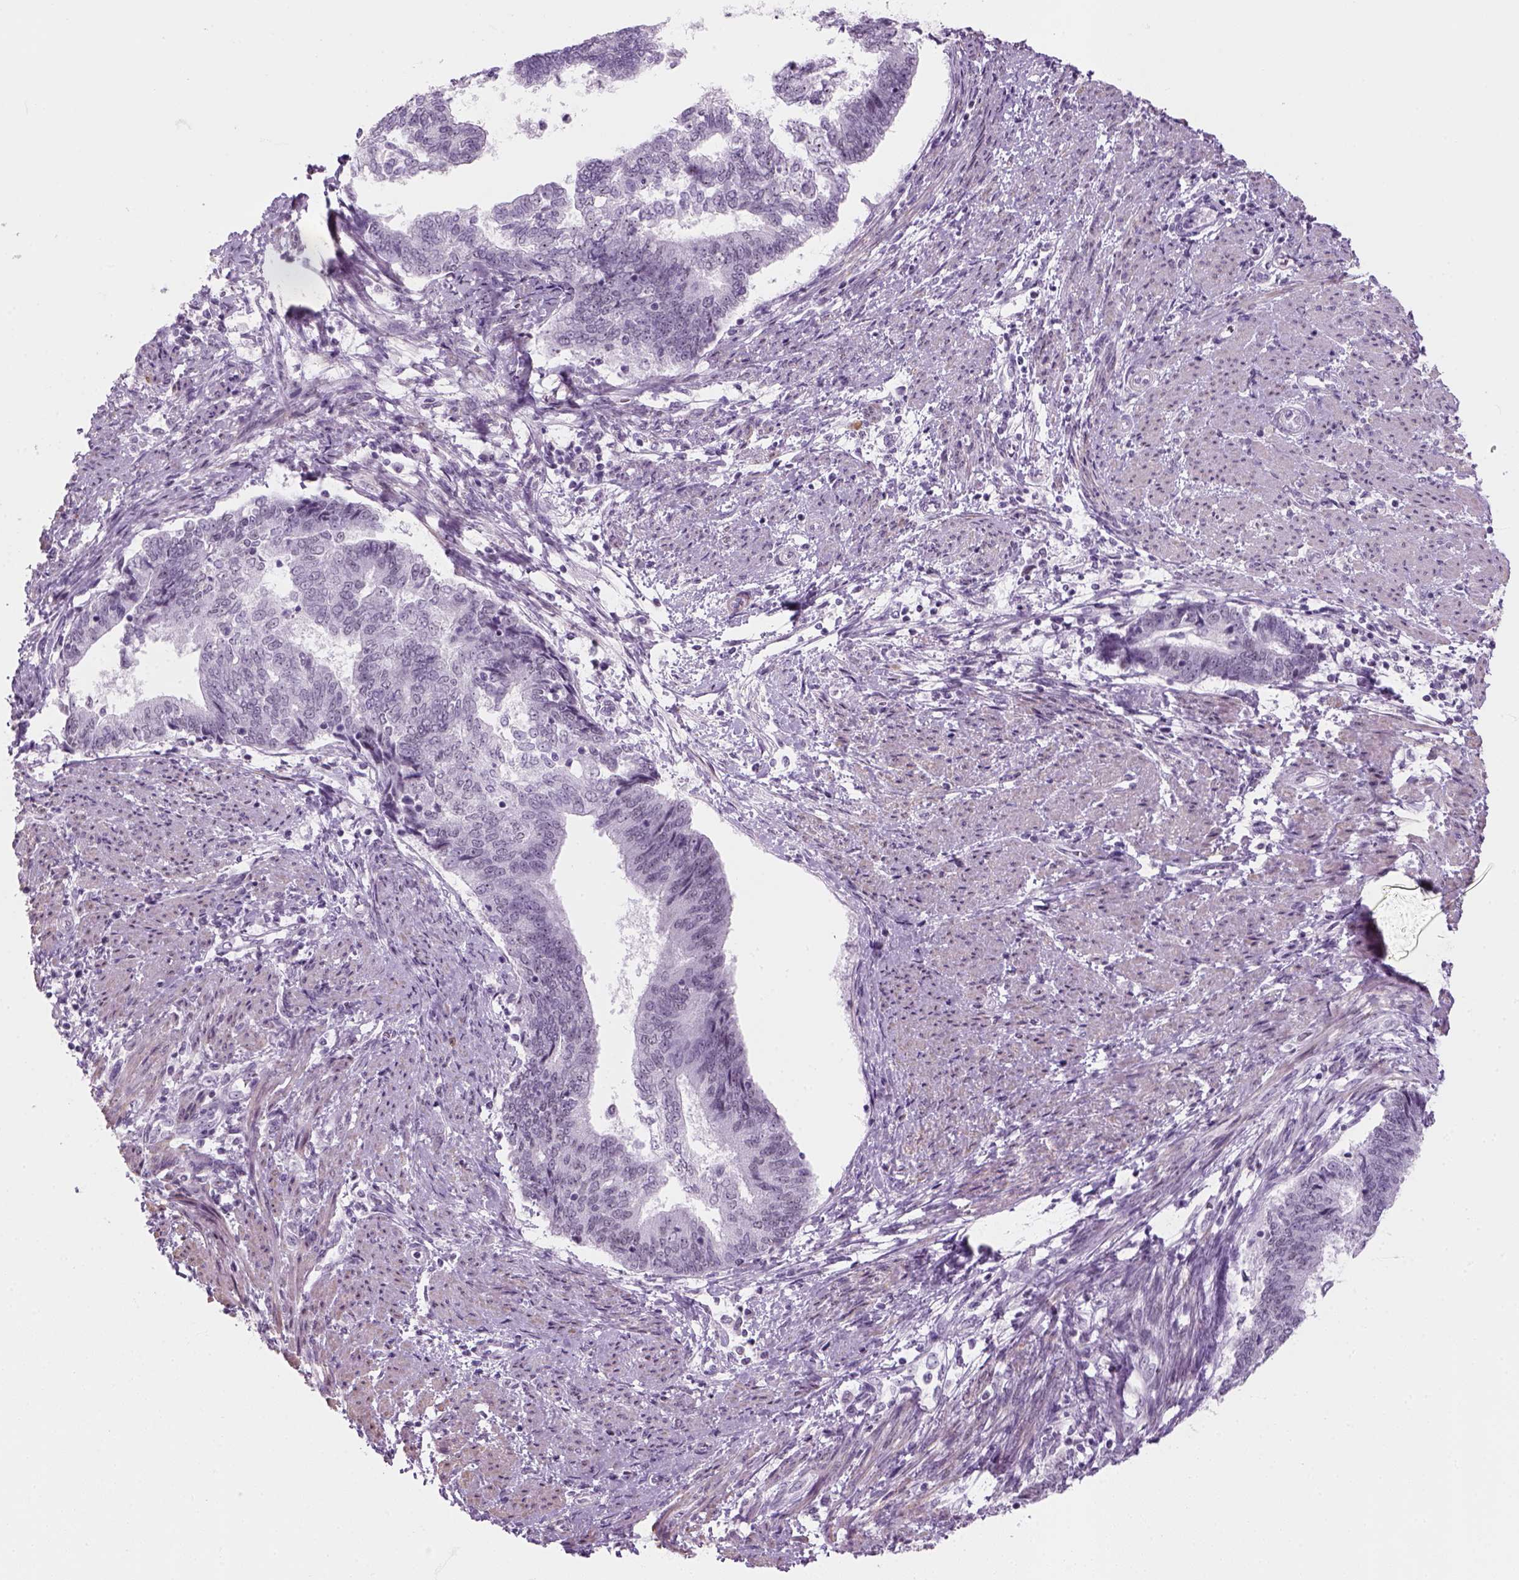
{"staining": {"intensity": "negative", "quantity": "none", "location": "none"}, "tissue": "endometrial cancer", "cell_type": "Tumor cells", "image_type": "cancer", "snomed": [{"axis": "morphology", "description": "Adenocarcinoma, NOS"}, {"axis": "topography", "description": "Endometrium"}], "caption": "The micrograph reveals no significant expression in tumor cells of endometrial adenocarcinoma.", "gene": "ZNF865", "patient": {"sex": "female", "age": 65}}